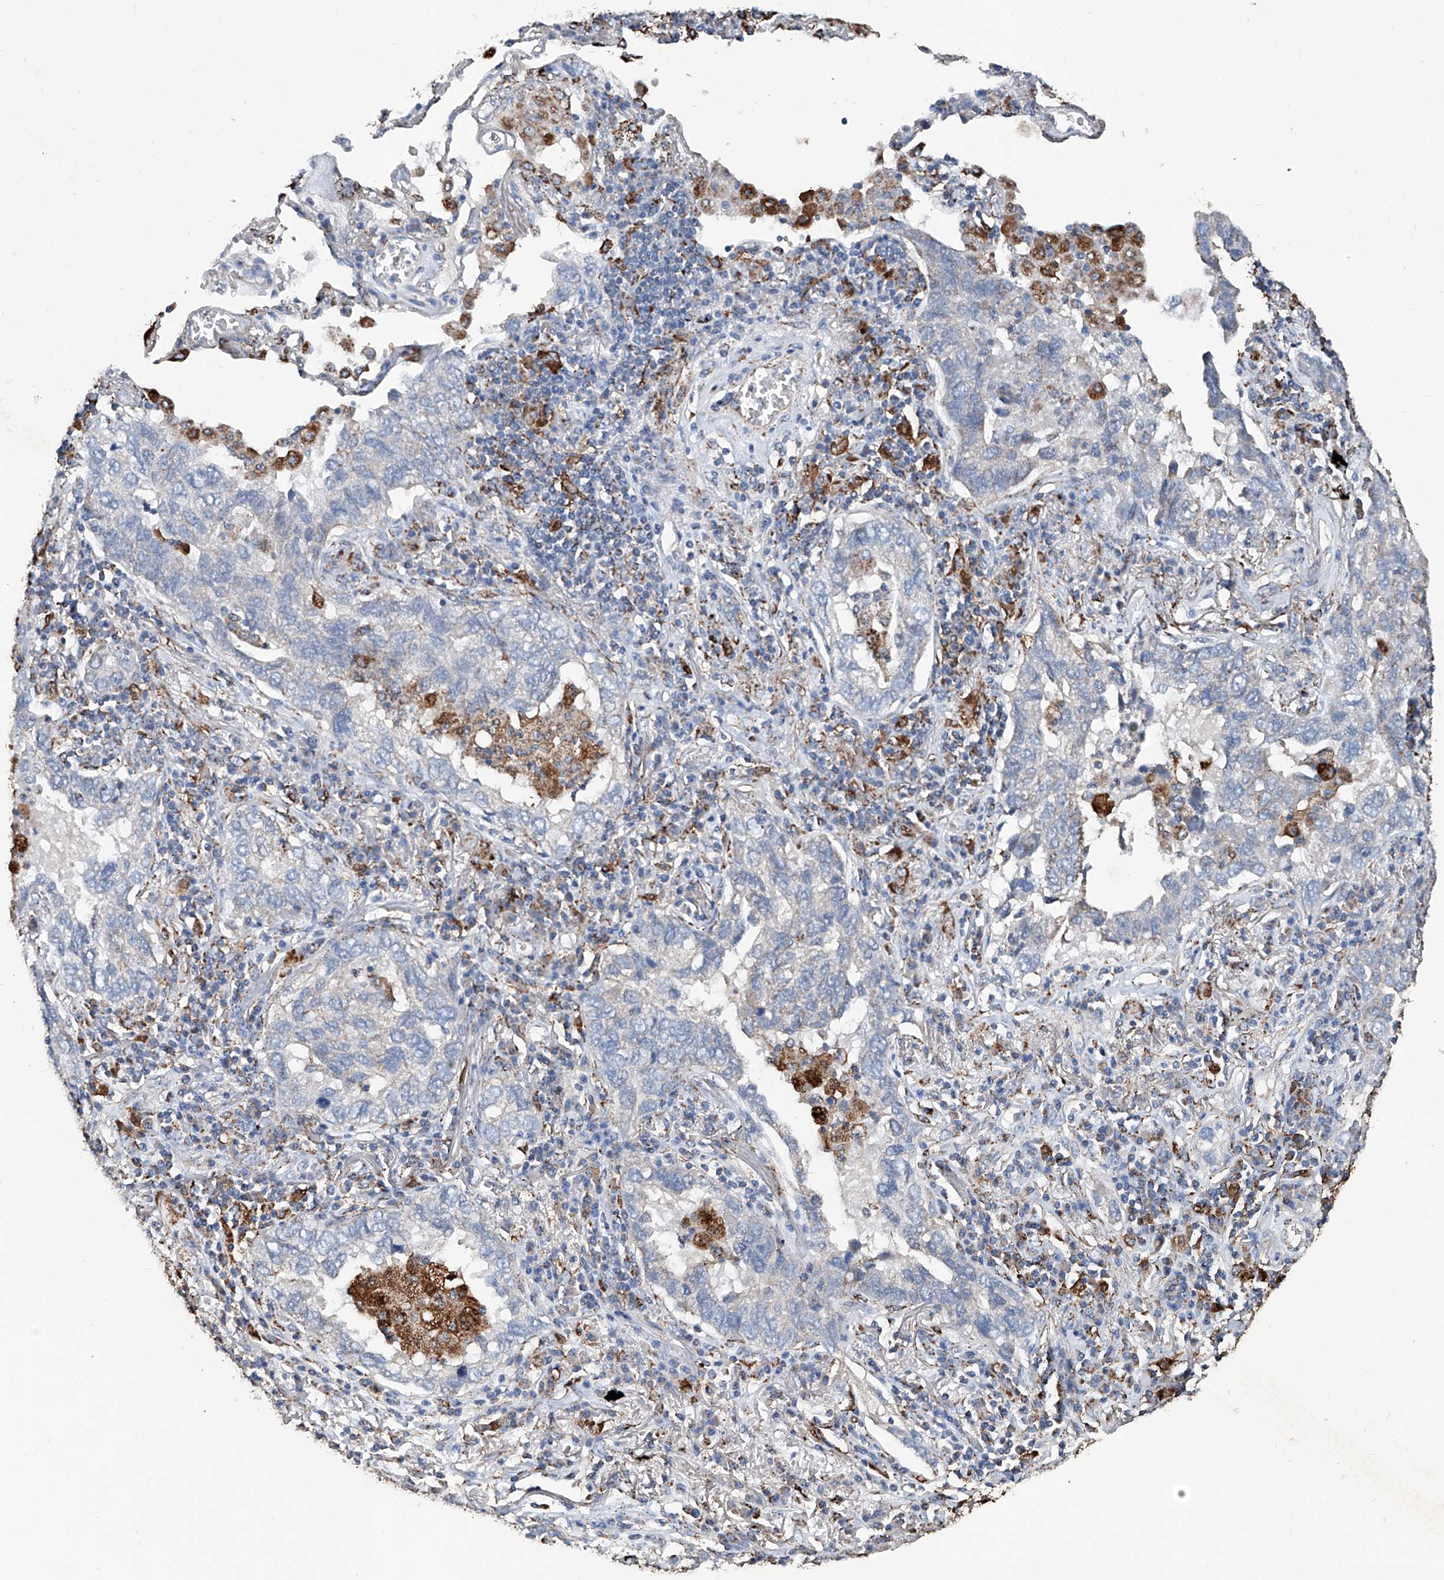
{"staining": {"intensity": "negative", "quantity": "none", "location": "none"}, "tissue": "lung cancer", "cell_type": "Tumor cells", "image_type": "cancer", "snomed": [{"axis": "morphology", "description": "Adenocarcinoma, NOS"}, {"axis": "topography", "description": "Lung"}], "caption": "Tumor cells are negative for protein expression in human lung adenocarcinoma. (DAB (3,3'-diaminobenzidine) IHC visualized using brightfield microscopy, high magnification).", "gene": "NHS", "patient": {"sex": "male", "age": 65}}